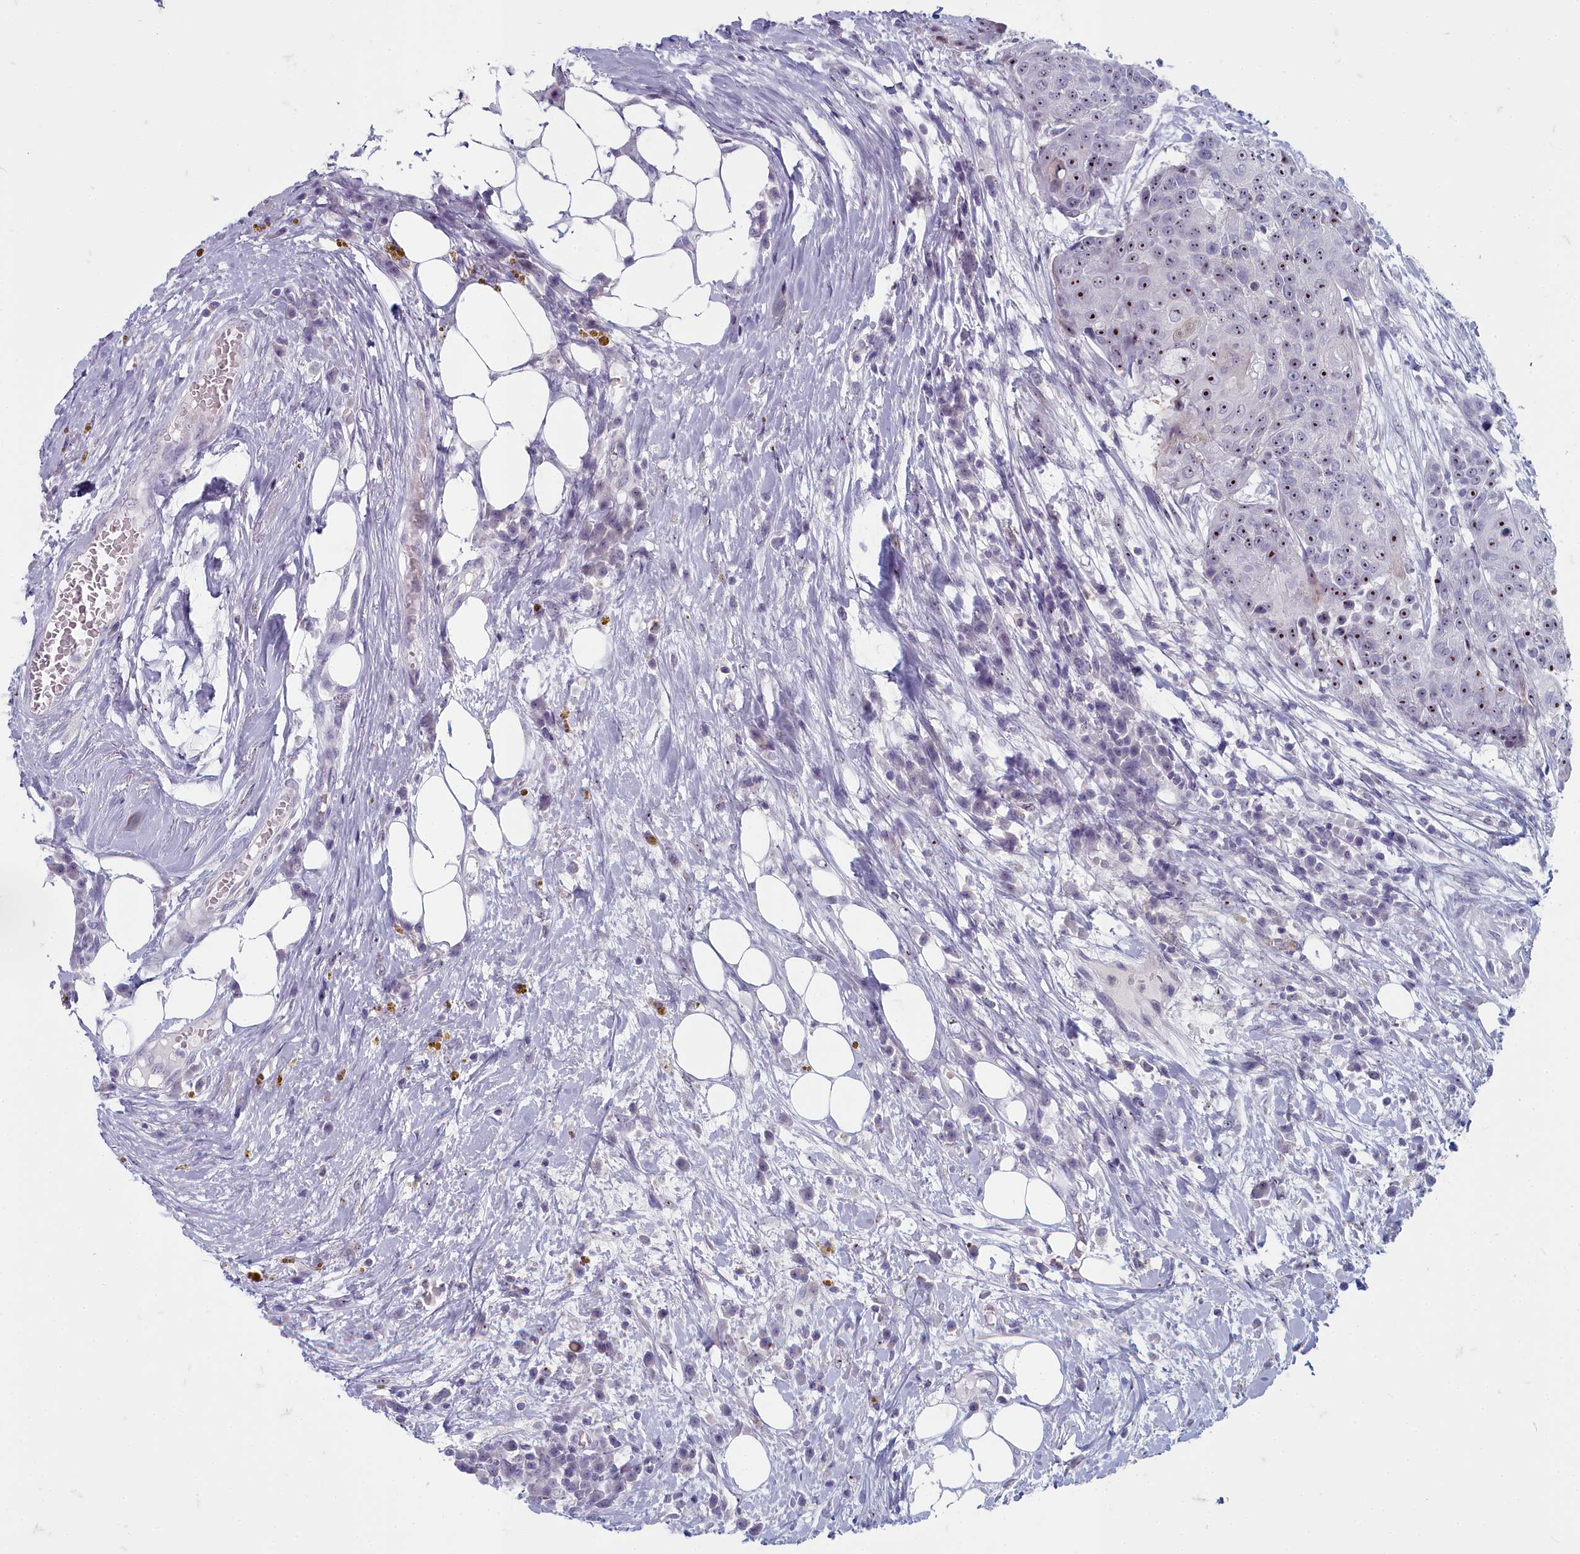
{"staining": {"intensity": "moderate", "quantity": ">75%", "location": "nuclear"}, "tissue": "urothelial cancer", "cell_type": "Tumor cells", "image_type": "cancer", "snomed": [{"axis": "morphology", "description": "Urothelial carcinoma, High grade"}, {"axis": "topography", "description": "Urinary bladder"}], "caption": "A brown stain highlights moderate nuclear expression of a protein in human urothelial cancer tumor cells.", "gene": "INSYN2A", "patient": {"sex": "female", "age": 63}}